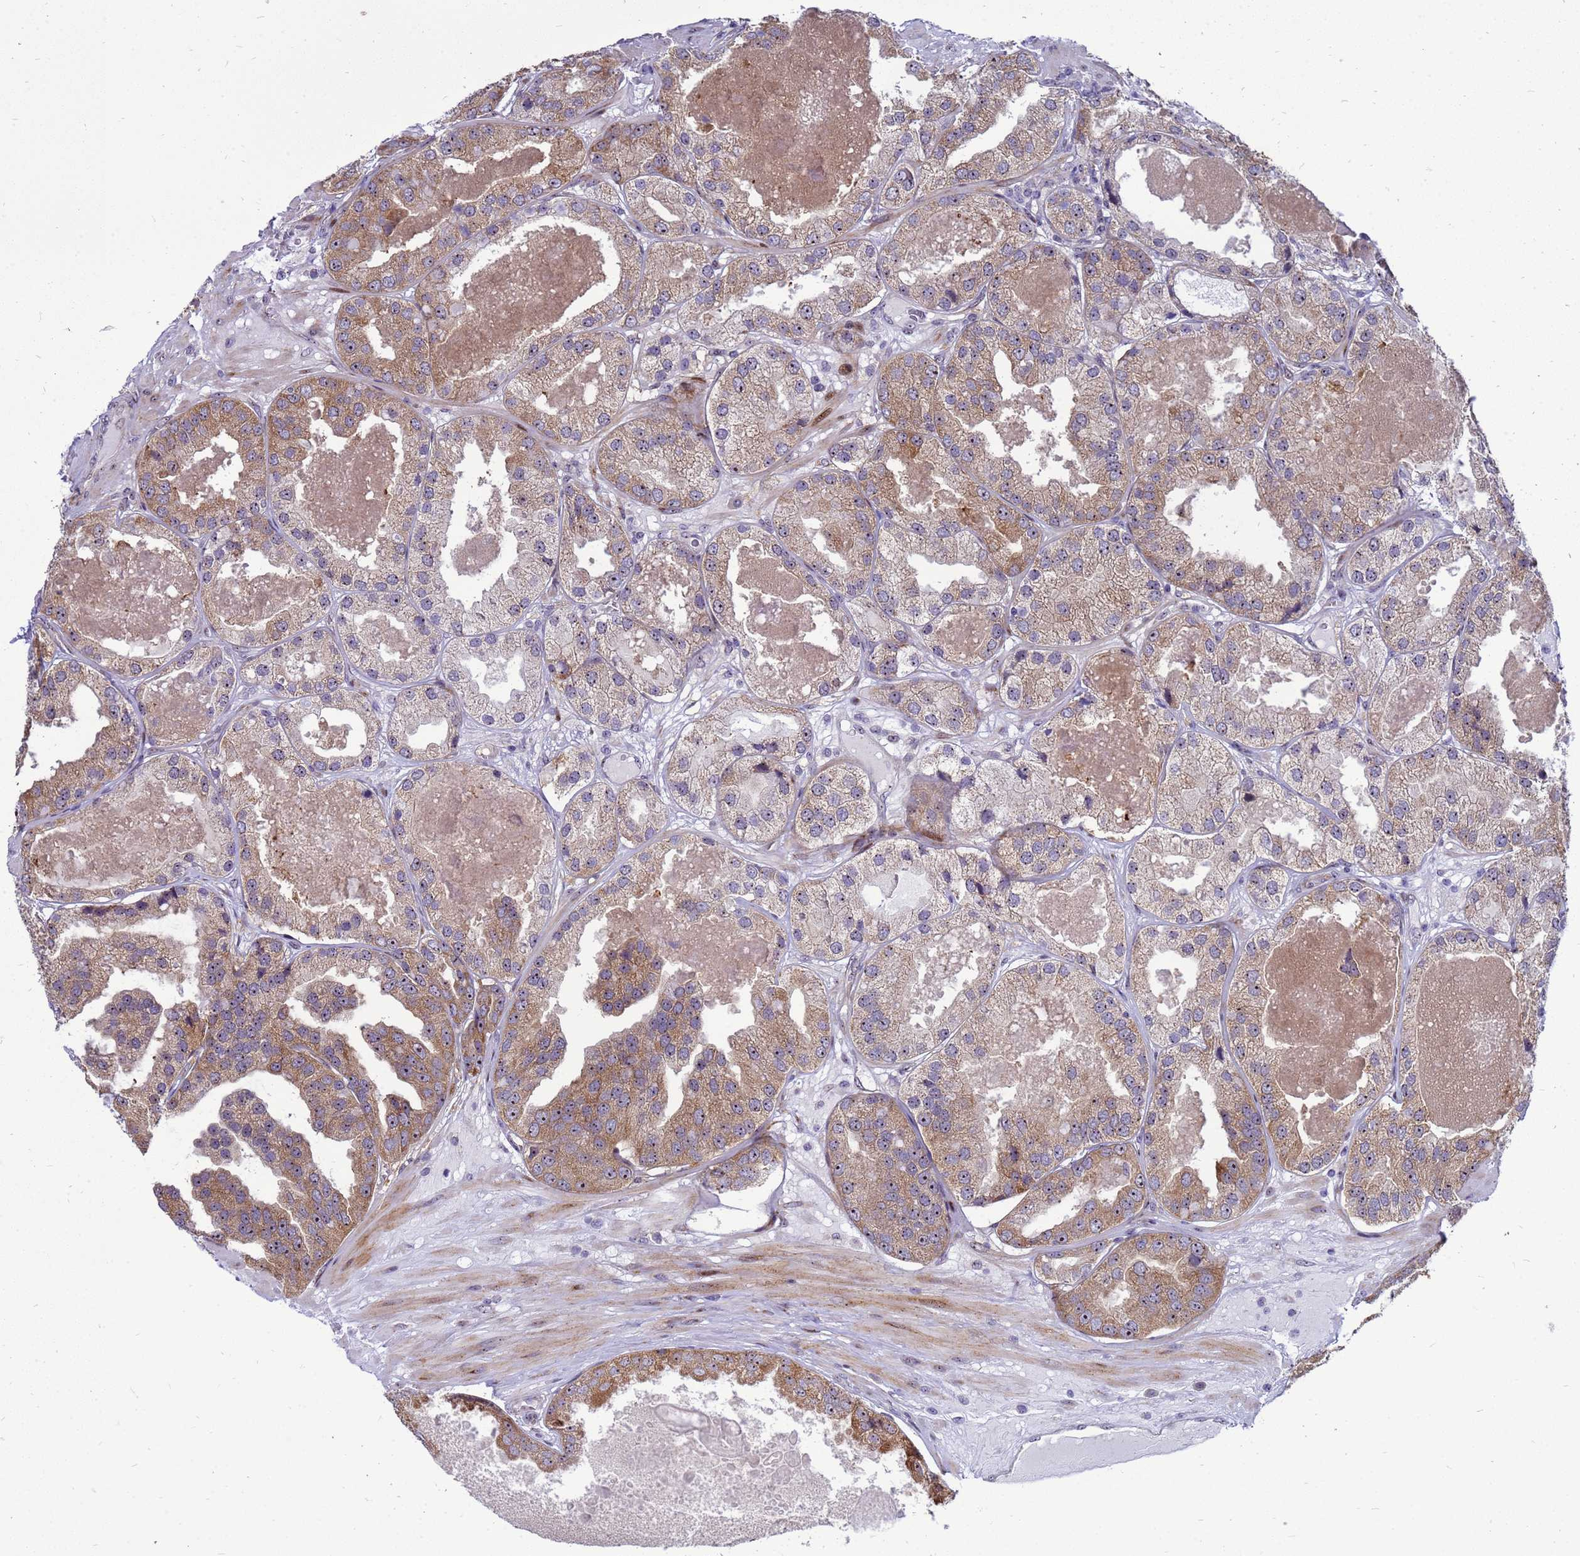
{"staining": {"intensity": "moderate", "quantity": ">75%", "location": "cytoplasmic/membranous"}, "tissue": "prostate cancer", "cell_type": "Tumor cells", "image_type": "cancer", "snomed": [{"axis": "morphology", "description": "Adenocarcinoma, High grade"}, {"axis": "topography", "description": "Prostate"}], "caption": "Tumor cells display medium levels of moderate cytoplasmic/membranous positivity in approximately >75% of cells in prostate adenocarcinoma (high-grade).", "gene": "RSPO1", "patient": {"sex": "male", "age": 63}}